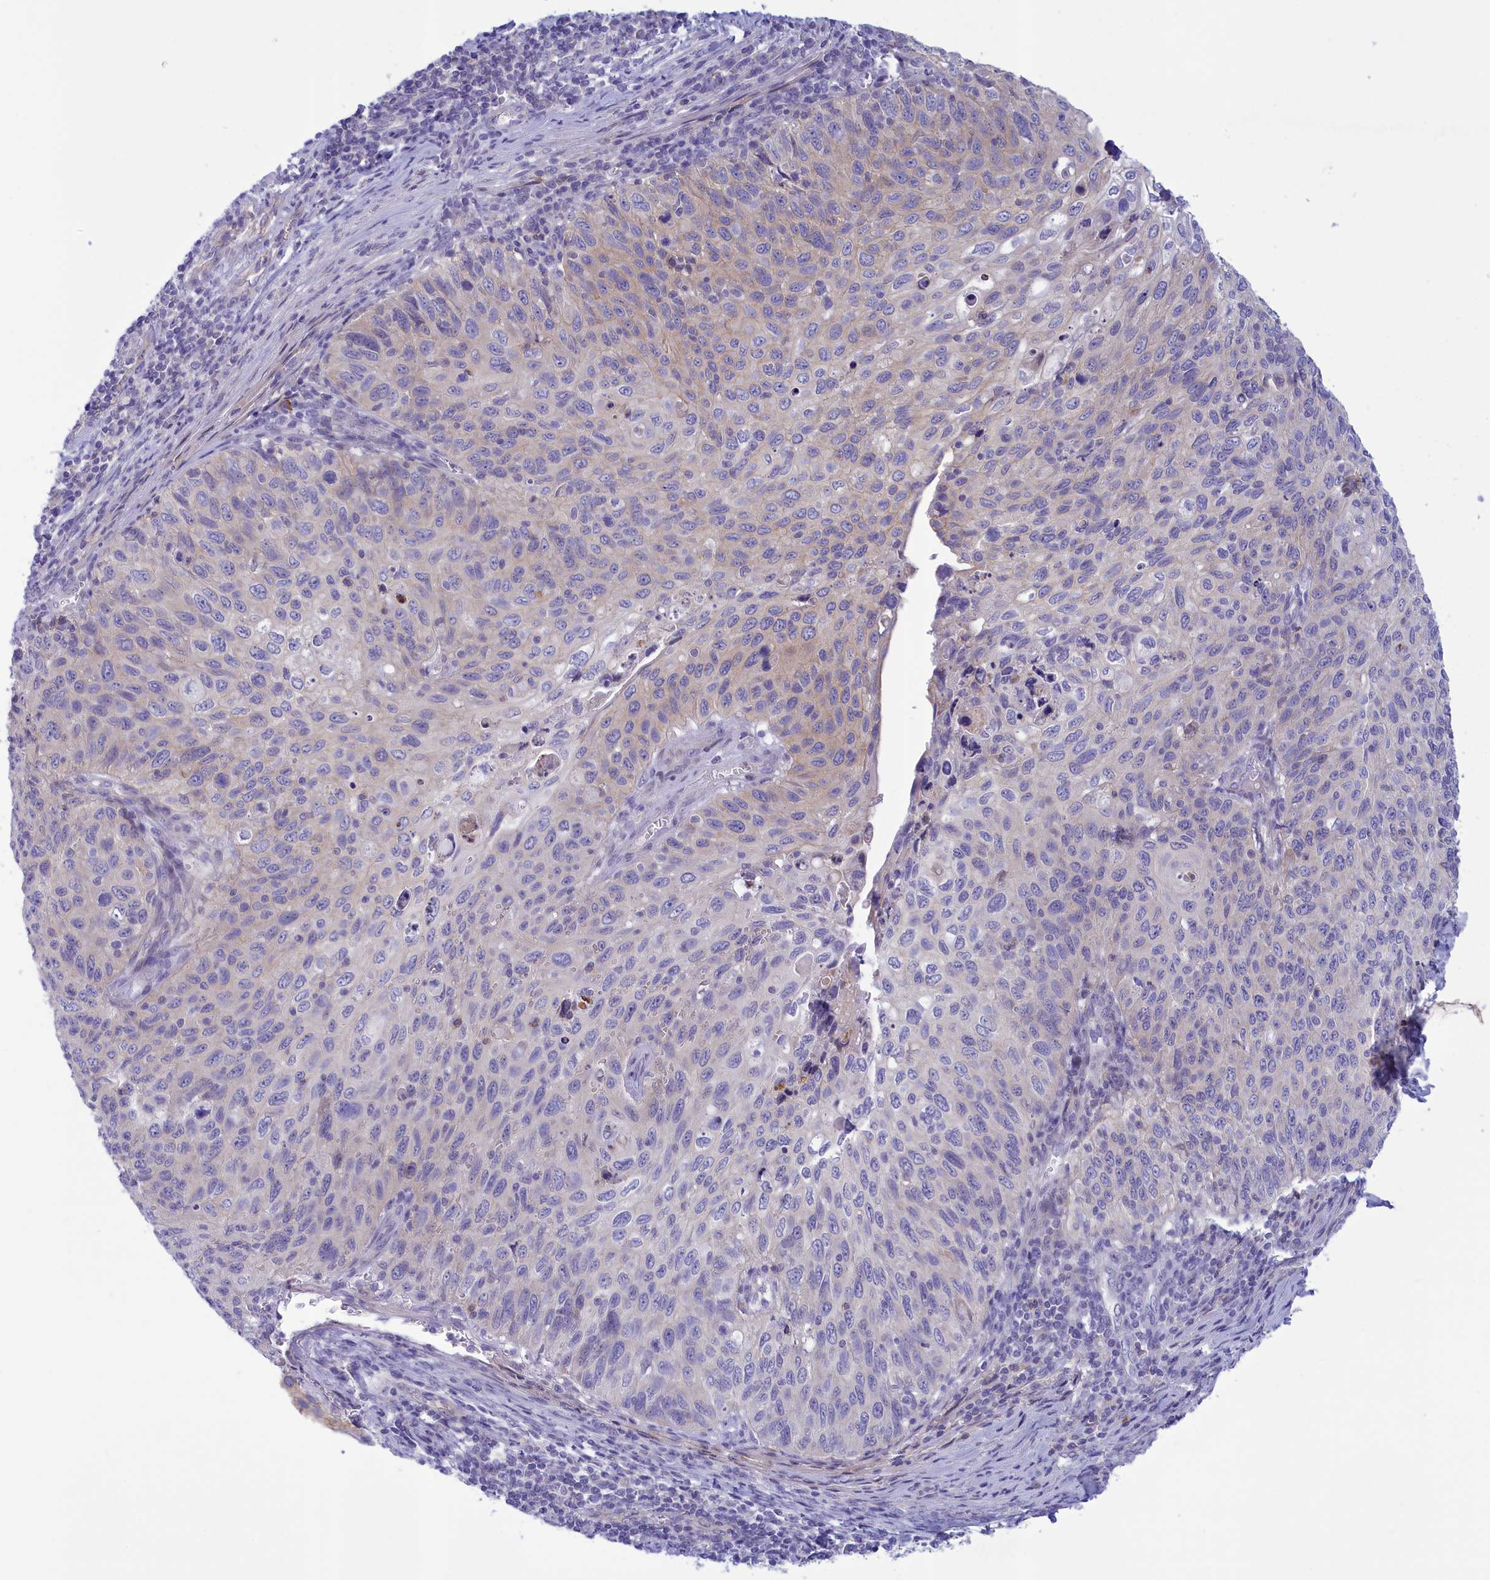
{"staining": {"intensity": "negative", "quantity": "none", "location": "none"}, "tissue": "cervical cancer", "cell_type": "Tumor cells", "image_type": "cancer", "snomed": [{"axis": "morphology", "description": "Squamous cell carcinoma, NOS"}, {"axis": "topography", "description": "Cervix"}], "caption": "The histopathology image demonstrates no staining of tumor cells in squamous cell carcinoma (cervical).", "gene": "CORO2A", "patient": {"sex": "female", "age": 70}}